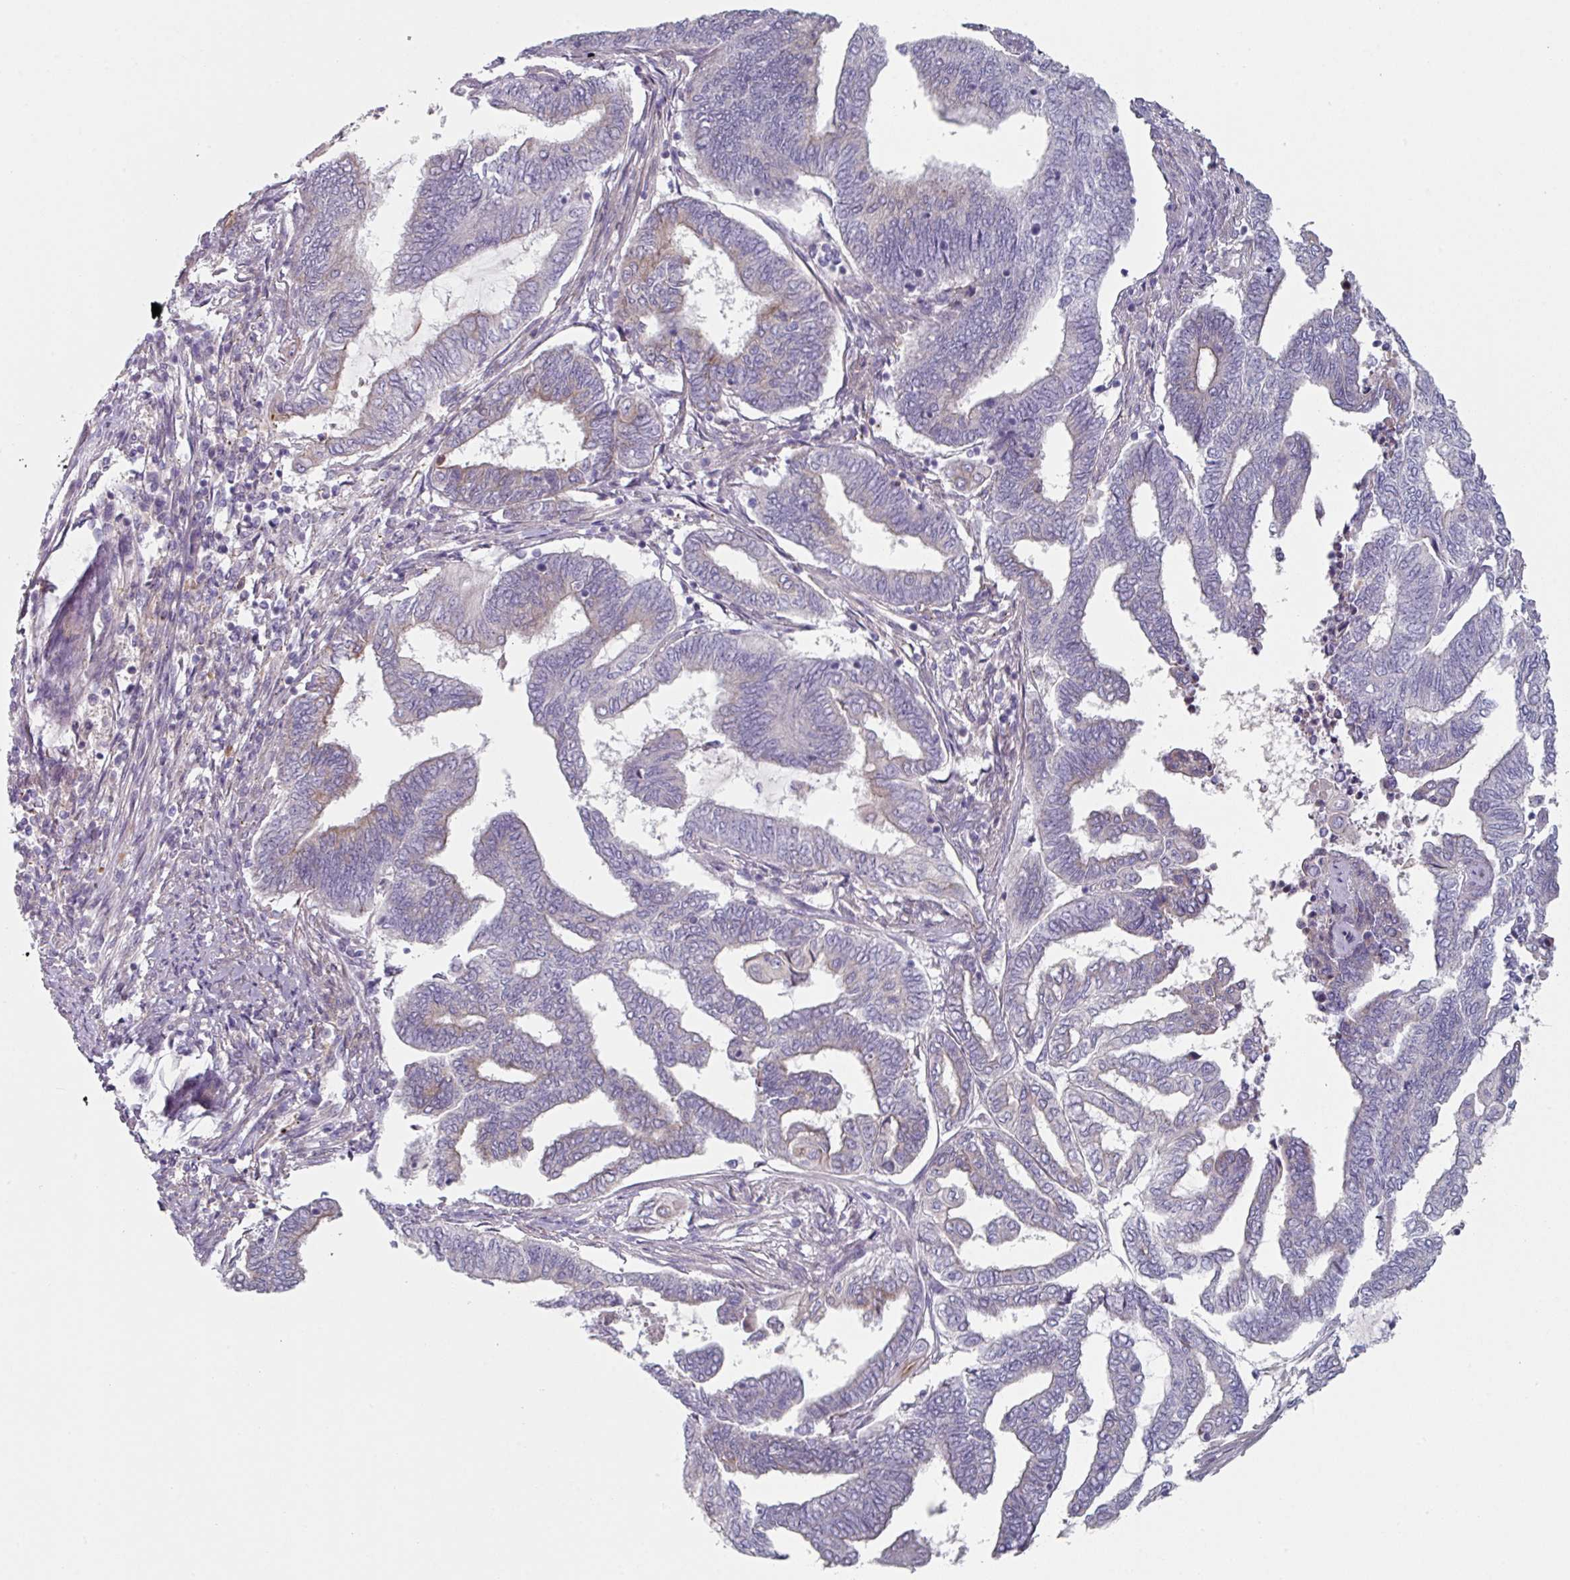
{"staining": {"intensity": "weak", "quantity": "<25%", "location": "cytoplasmic/membranous"}, "tissue": "endometrial cancer", "cell_type": "Tumor cells", "image_type": "cancer", "snomed": [{"axis": "morphology", "description": "Adenocarcinoma, NOS"}, {"axis": "topography", "description": "Uterus"}, {"axis": "topography", "description": "Endometrium"}], "caption": "Immunohistochemical staining of endometrial cancer demonstrates no significant expression in tumor cells.", "gene": "WSB2", "patient": {"sex": "female", "age": 70}}